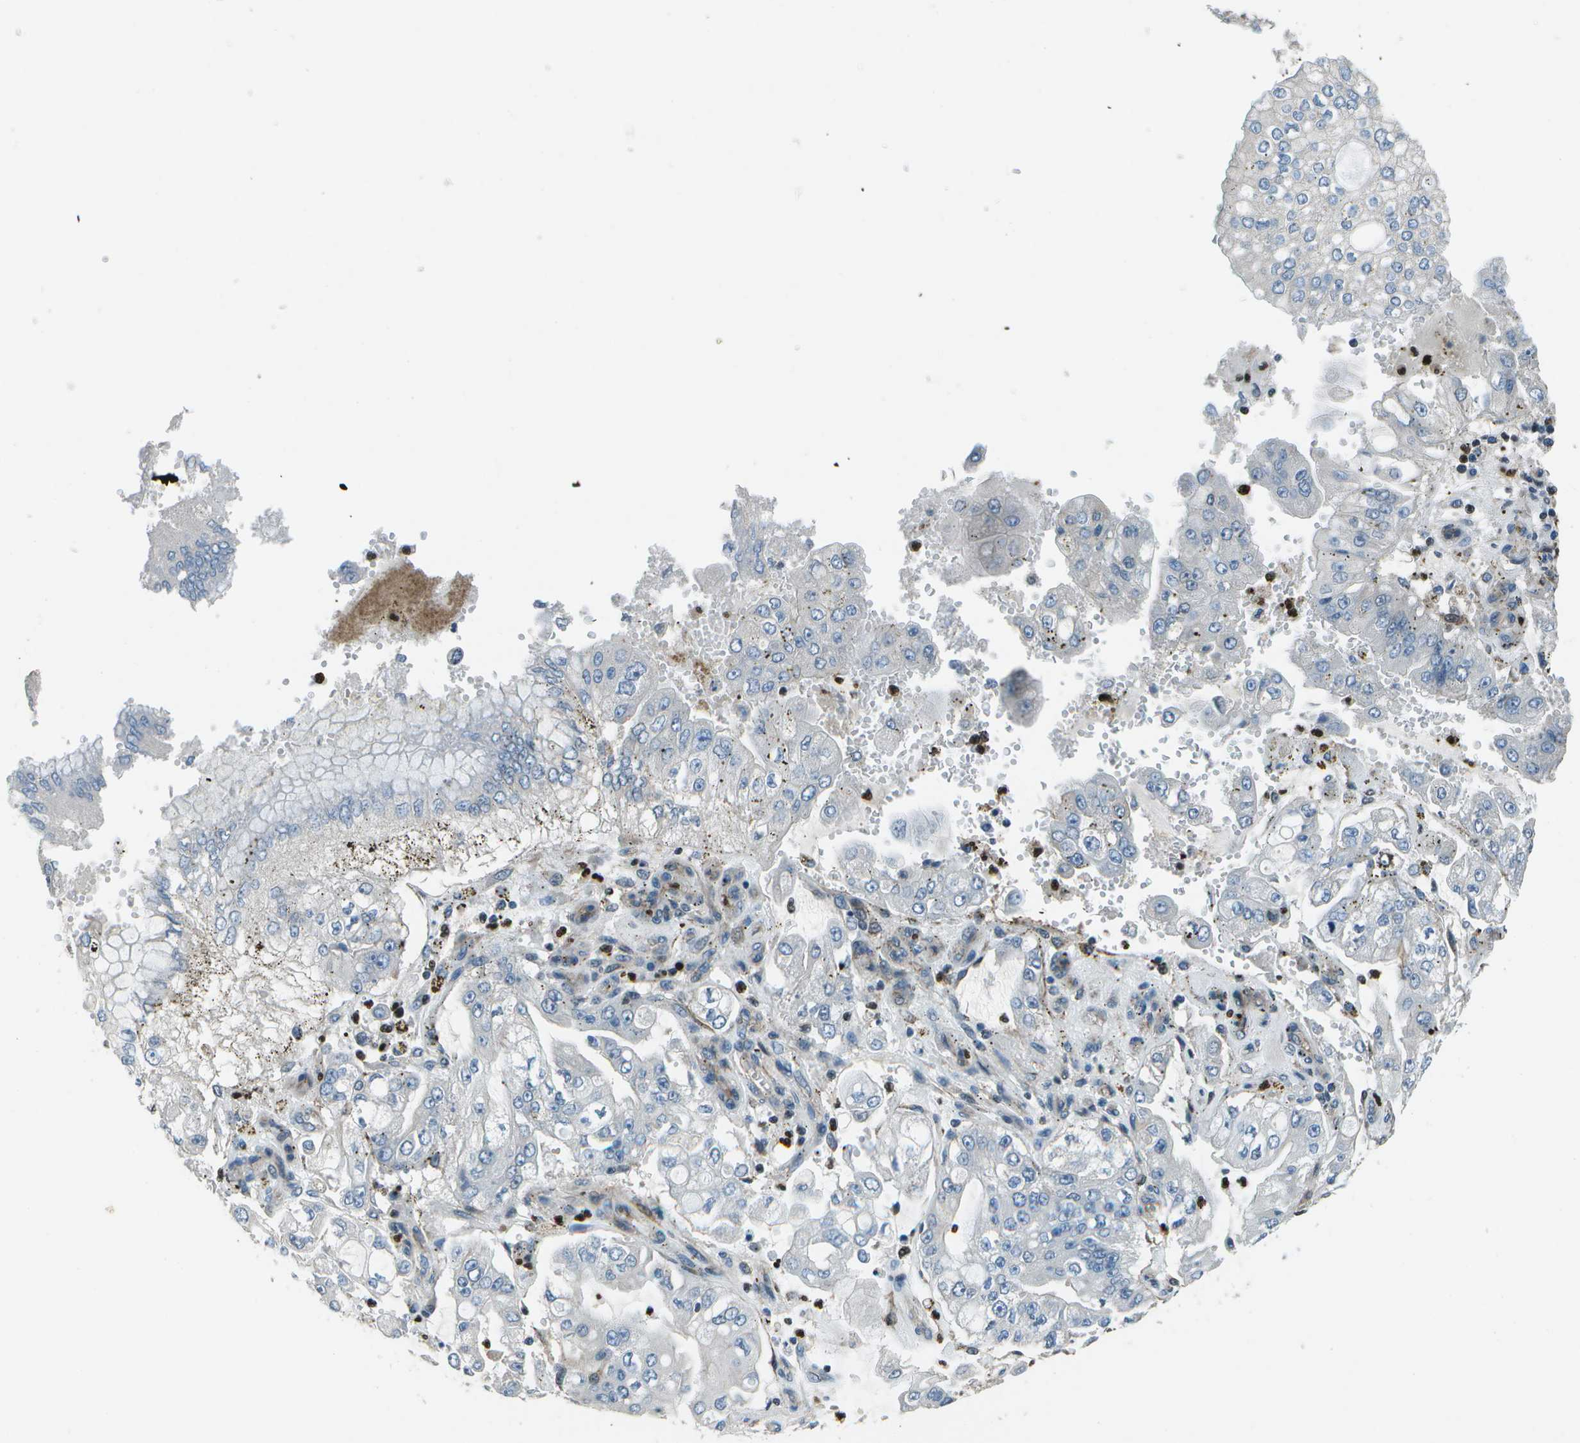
{"staining": {"intensity": "negative", "quantity": "none", "location": "none"}, "tissue": "stomach cancer", "cell_type": "Tumor cells", "image_type": "cancer", "snomed": [{"axis": "morphology", "description": "Adenocarcinoma, NOS"}, {"axis": "topography", "description": "Stomach"}], "caption": "DAB (3,3'-diaminobenzidine) immunohistochemical staining of adenocarcinoma (stomach) demonstrates no significant staining in tumor cells.", "gene": "PDLIM1", "patient": {"sex": "male", "age": 76}}